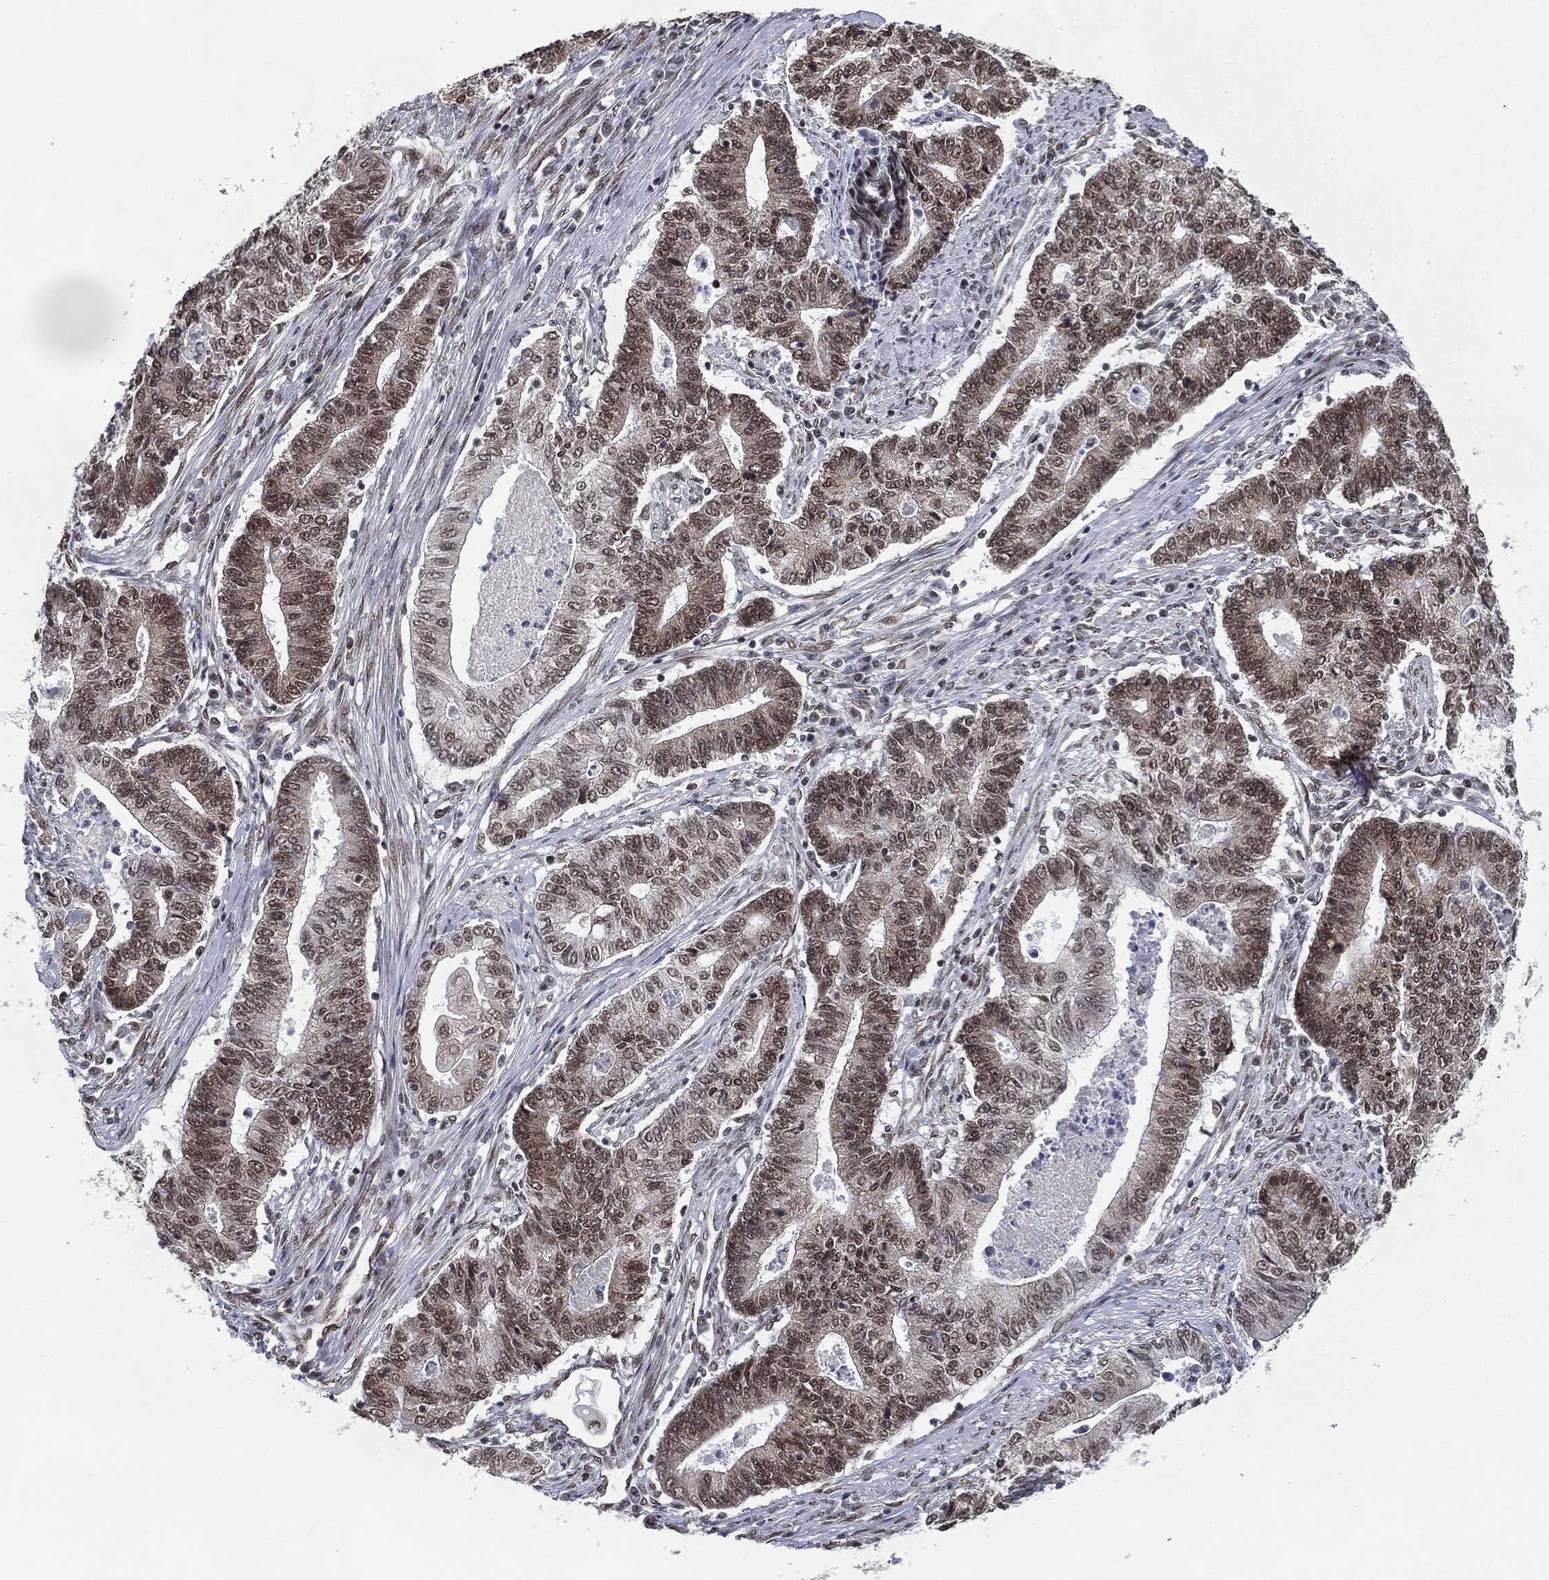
{"staining": {"intensity": "moderate", "quantity": "25%-75%", "location": "nuclear"}, "tissue": "endometrial cancer", "cell_type": "Tumor cells", "image_type": "cancer", "snomed": [{"axis": "morphology", "description": "Adenocarcinoma, NOS"}, {"axis": "topography", "description": "Uterus"}, {"axis": "topography", "description": "Endometrium"}], "caption": "Protein expression analysis of endometrial cancer demonstrates moderate nuclear expression in about 25%-75% of tumor cells.", "gene": "FUBP3", "patient": {"sex": "female", "age": 54}}